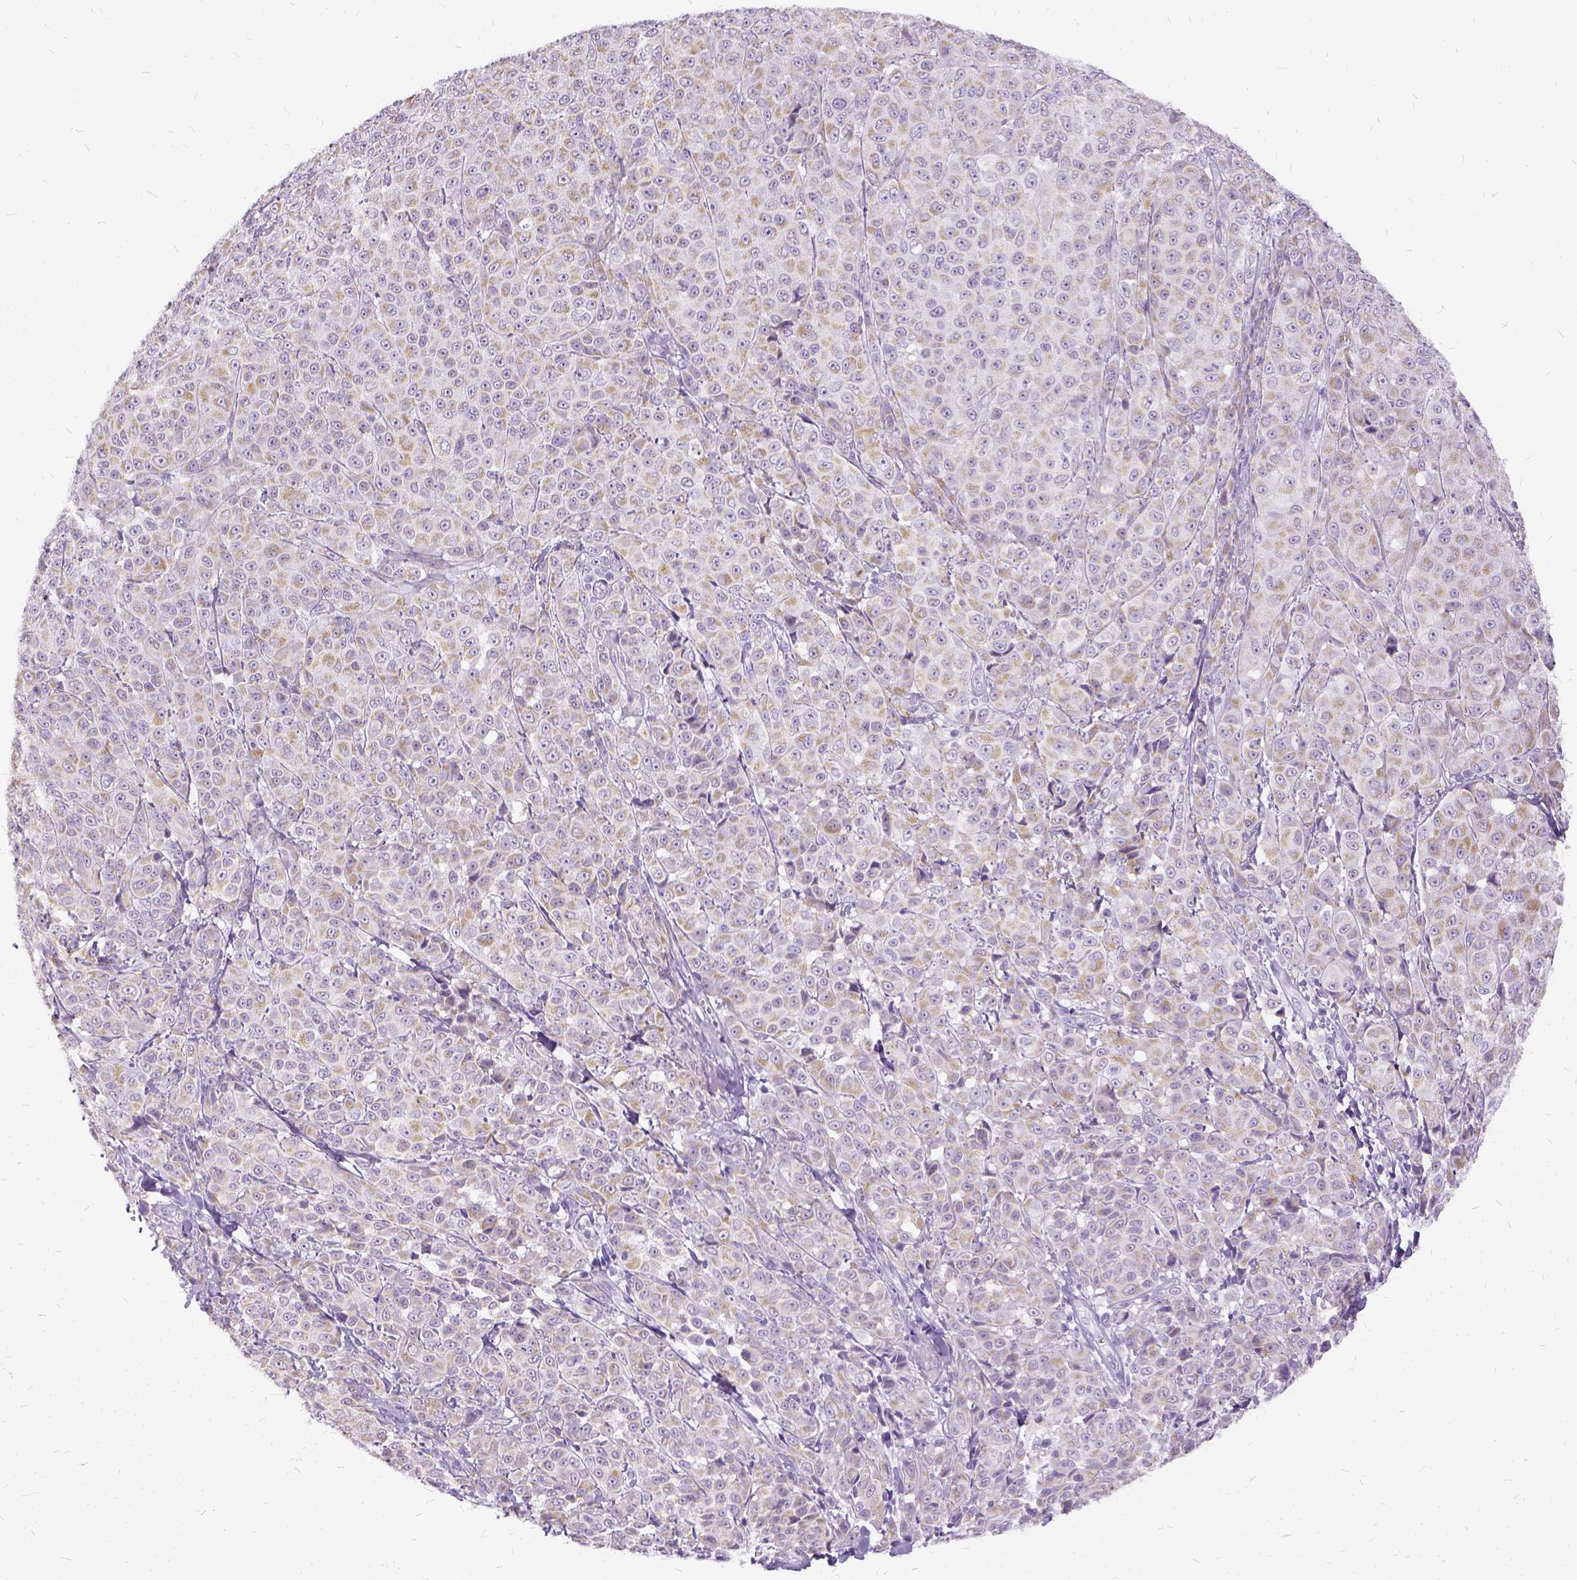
{"staining": {"intensity": "moderate", "quantity": ">75%", "location": "cytoplasmic/membranous"}, "tissue": "melanoma", "cell_type": "Tumor cells", "image_type": "cancer", "snomed": [{"axis": "morphology", "description": "Malignant melanoma, NOS"}, {"axis": "topography", "description": "Skin"}], "caption": "IHC image of neoplastic tissue: human malignant melanoma stained using immunohistochemistry (IHC) demonstrates medium levels of moderate protein expression localized specifically in the cytoplasmic/membranous of tumor cells, appearing as a cytoplasmic/membranous brown color.", "gene": "FDX1", "patient": {"sex": "male", "age": 89}}